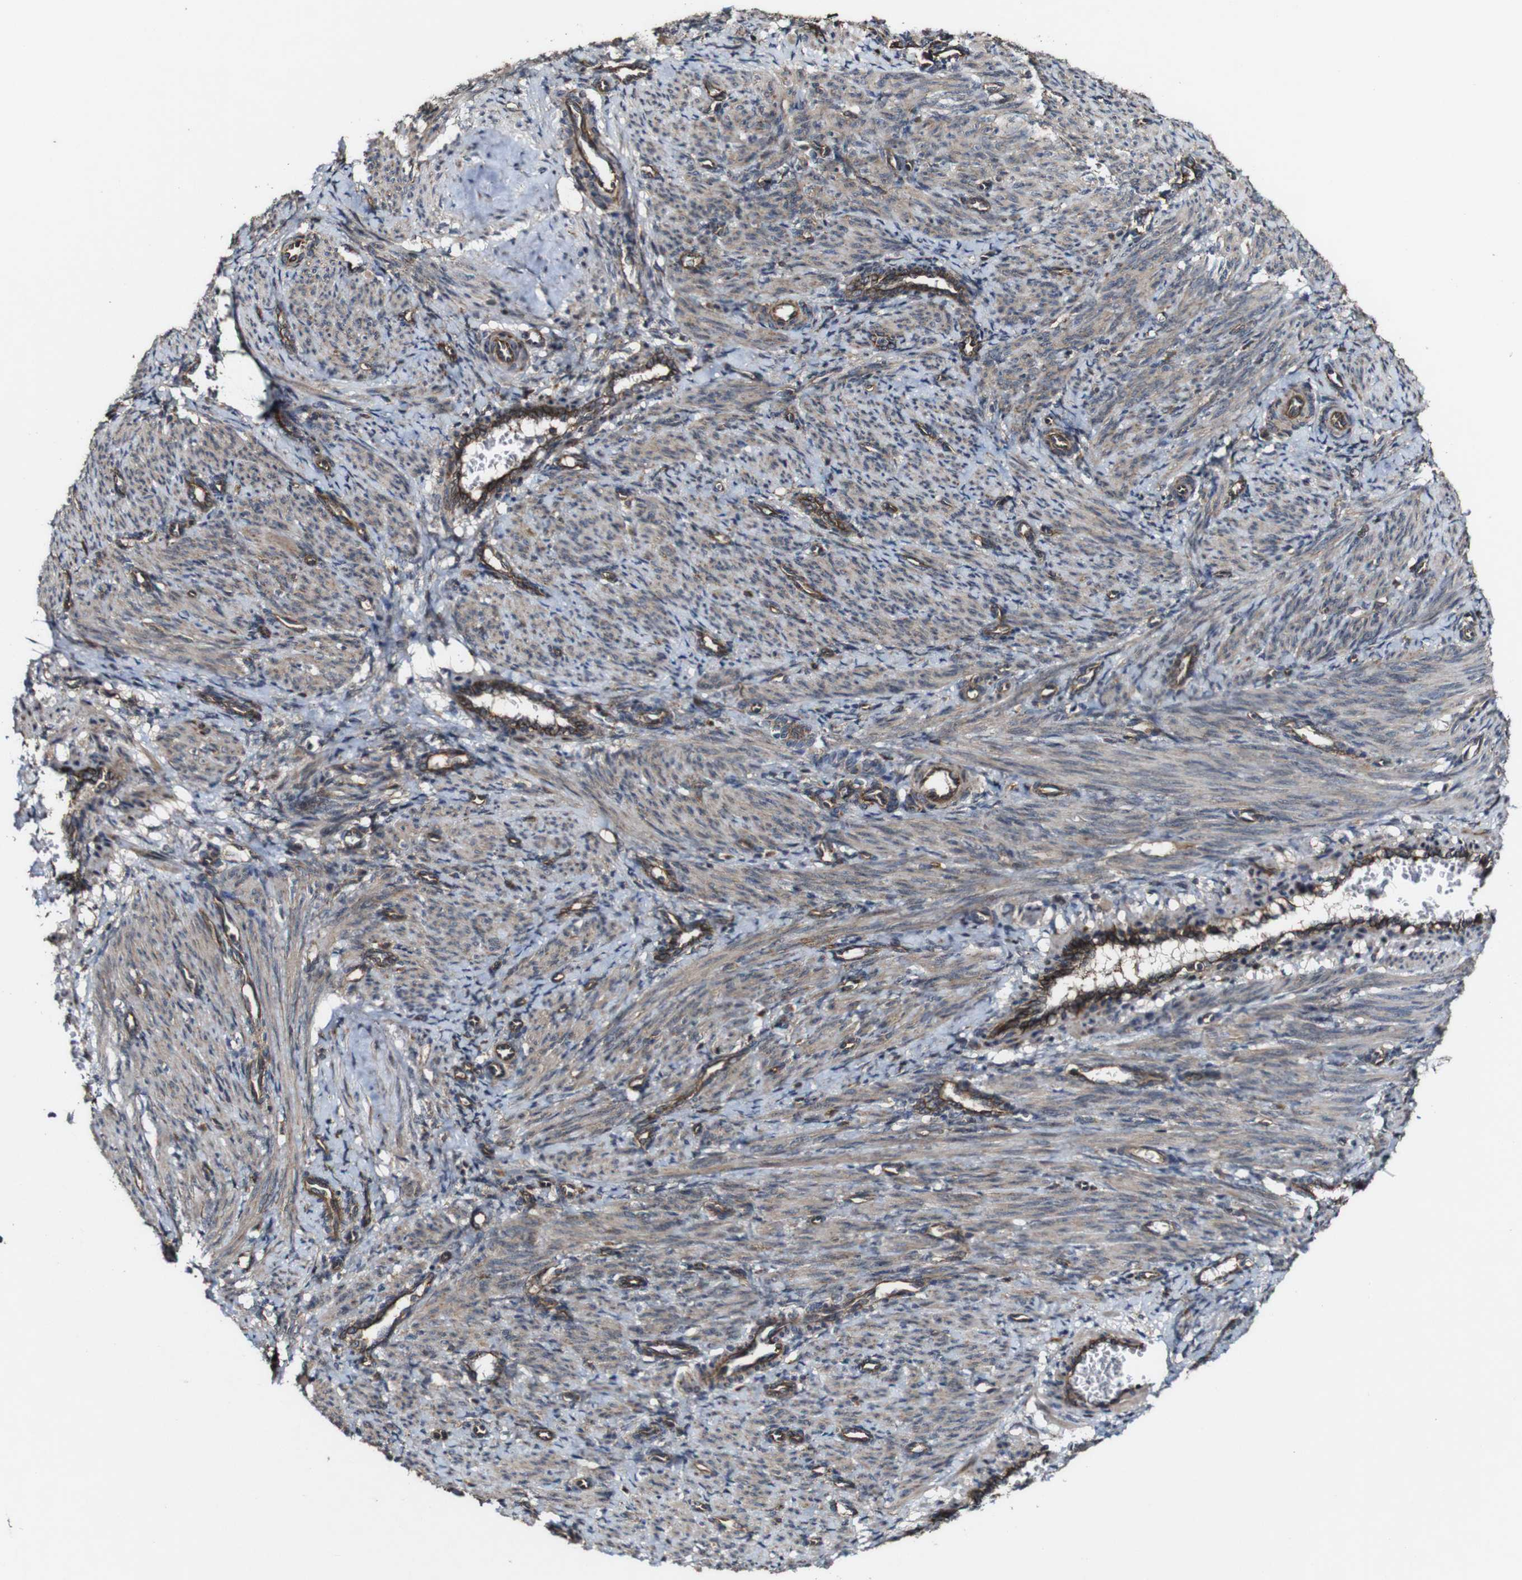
{"staining": {"intensity": "moderate", "quantity": "25%-75%", "location": "cytoplasmic/membranous"}, "tissue": "smooth muscle", "cell_type": "Smooth muscle cells", "image_type": "normal", "snomed": [{"axis": "morphology", "description": "Normal tissue, NOS"}, {"axis": "topography", "description": "Endometrium"}], "caption": "This image reveals immunohistochemistry (IHC) staining of benign human smooth muscle, with medium moderate cytoplasmic/membranous staining in approximately 25%-75% of smooth muscle cells.", "gene": "BTN3A3", "patient": {"sex": "female", "age": 33}}